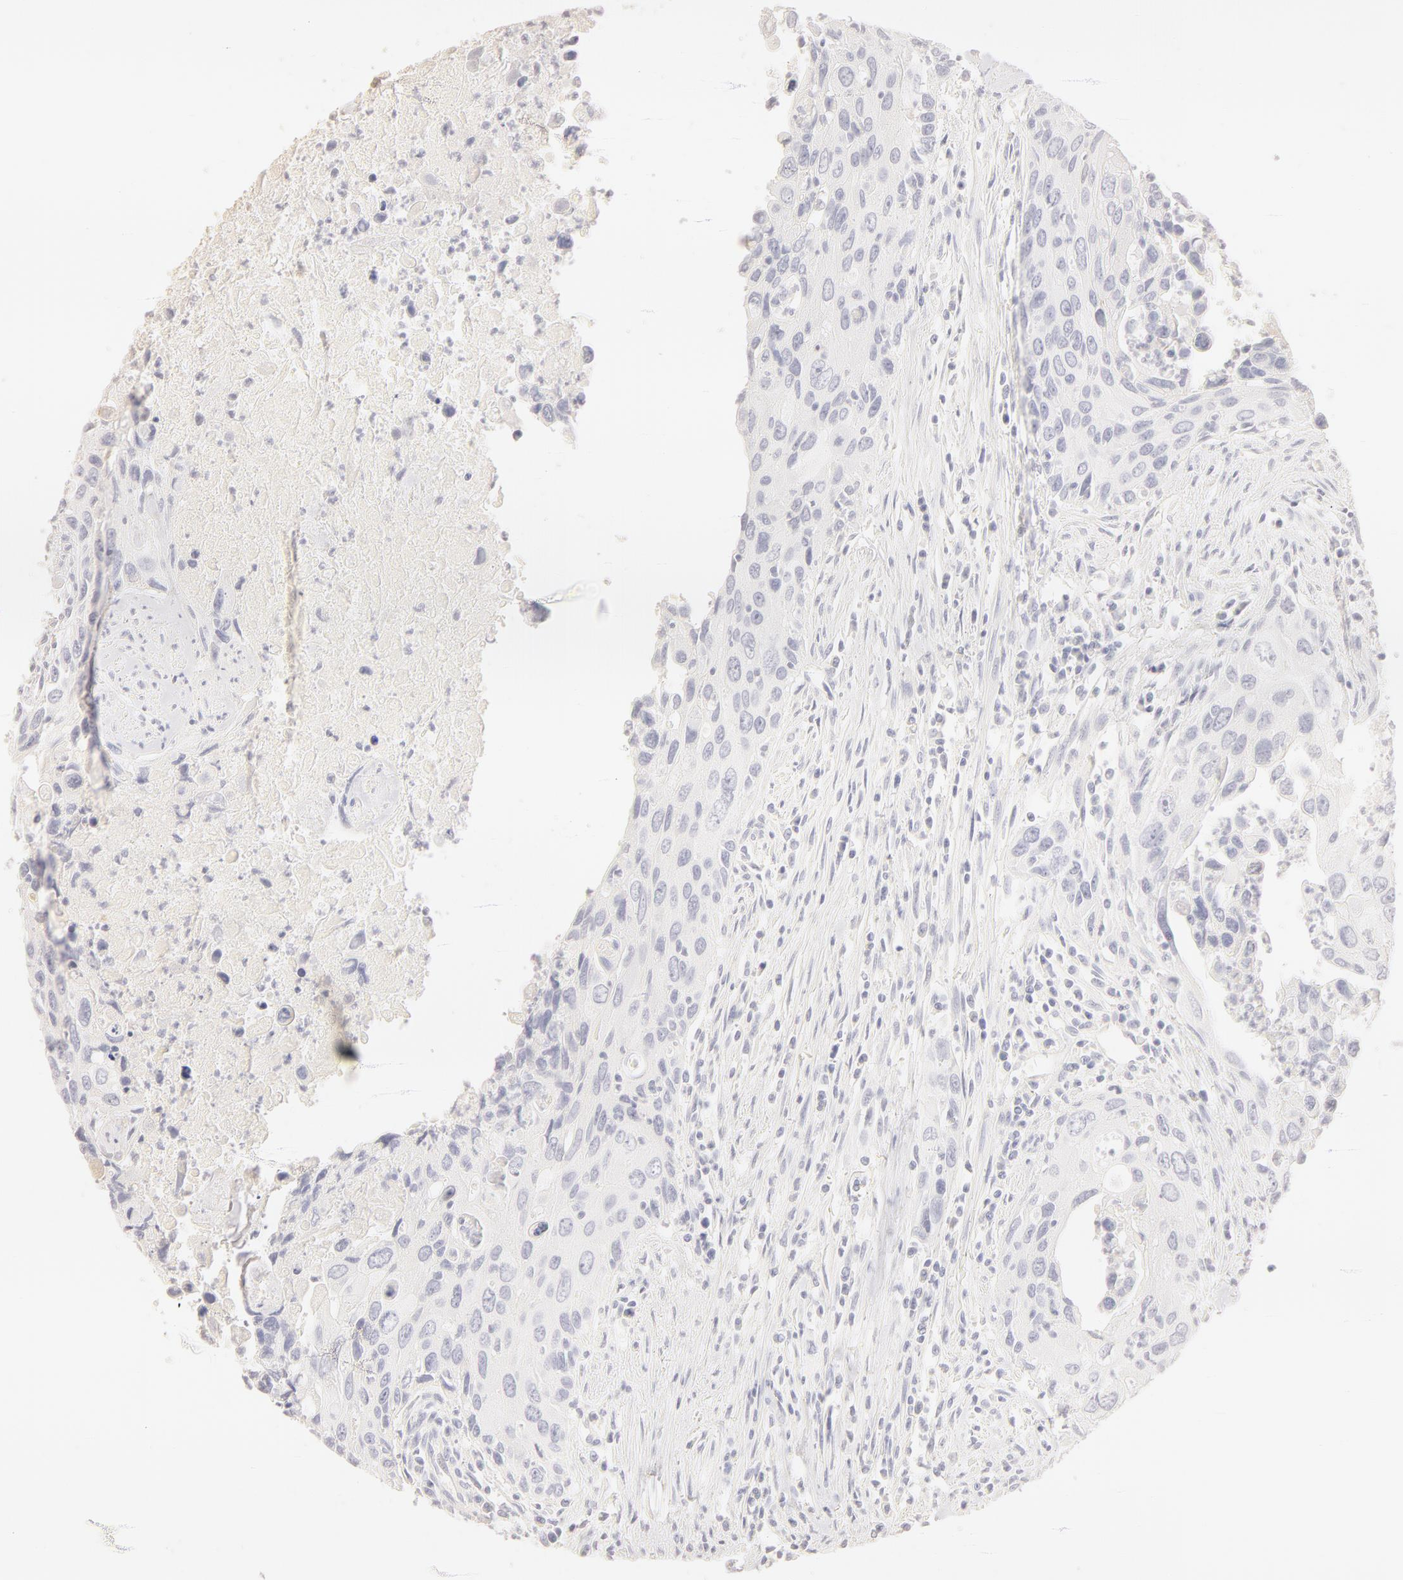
{"staining": {"intensity": "negative", "quantity": "none", "location": "none"}, "tissue": "urothelial cancer", "cell_type": "Tumor cells", "image_type": "cancer", "snomed": [{"axis": "morphology", "description": "Urothelial carcinoma, High grade"}, {"axis": "topography", "description": "Urinary bladder"}], "caption": "The micrograph demonstrates no significant positivity in tumor cells of high-grade urothelial carcinoma.", "gene": "LGALS7B", "patient": {"sex": "male", "age": 71}}